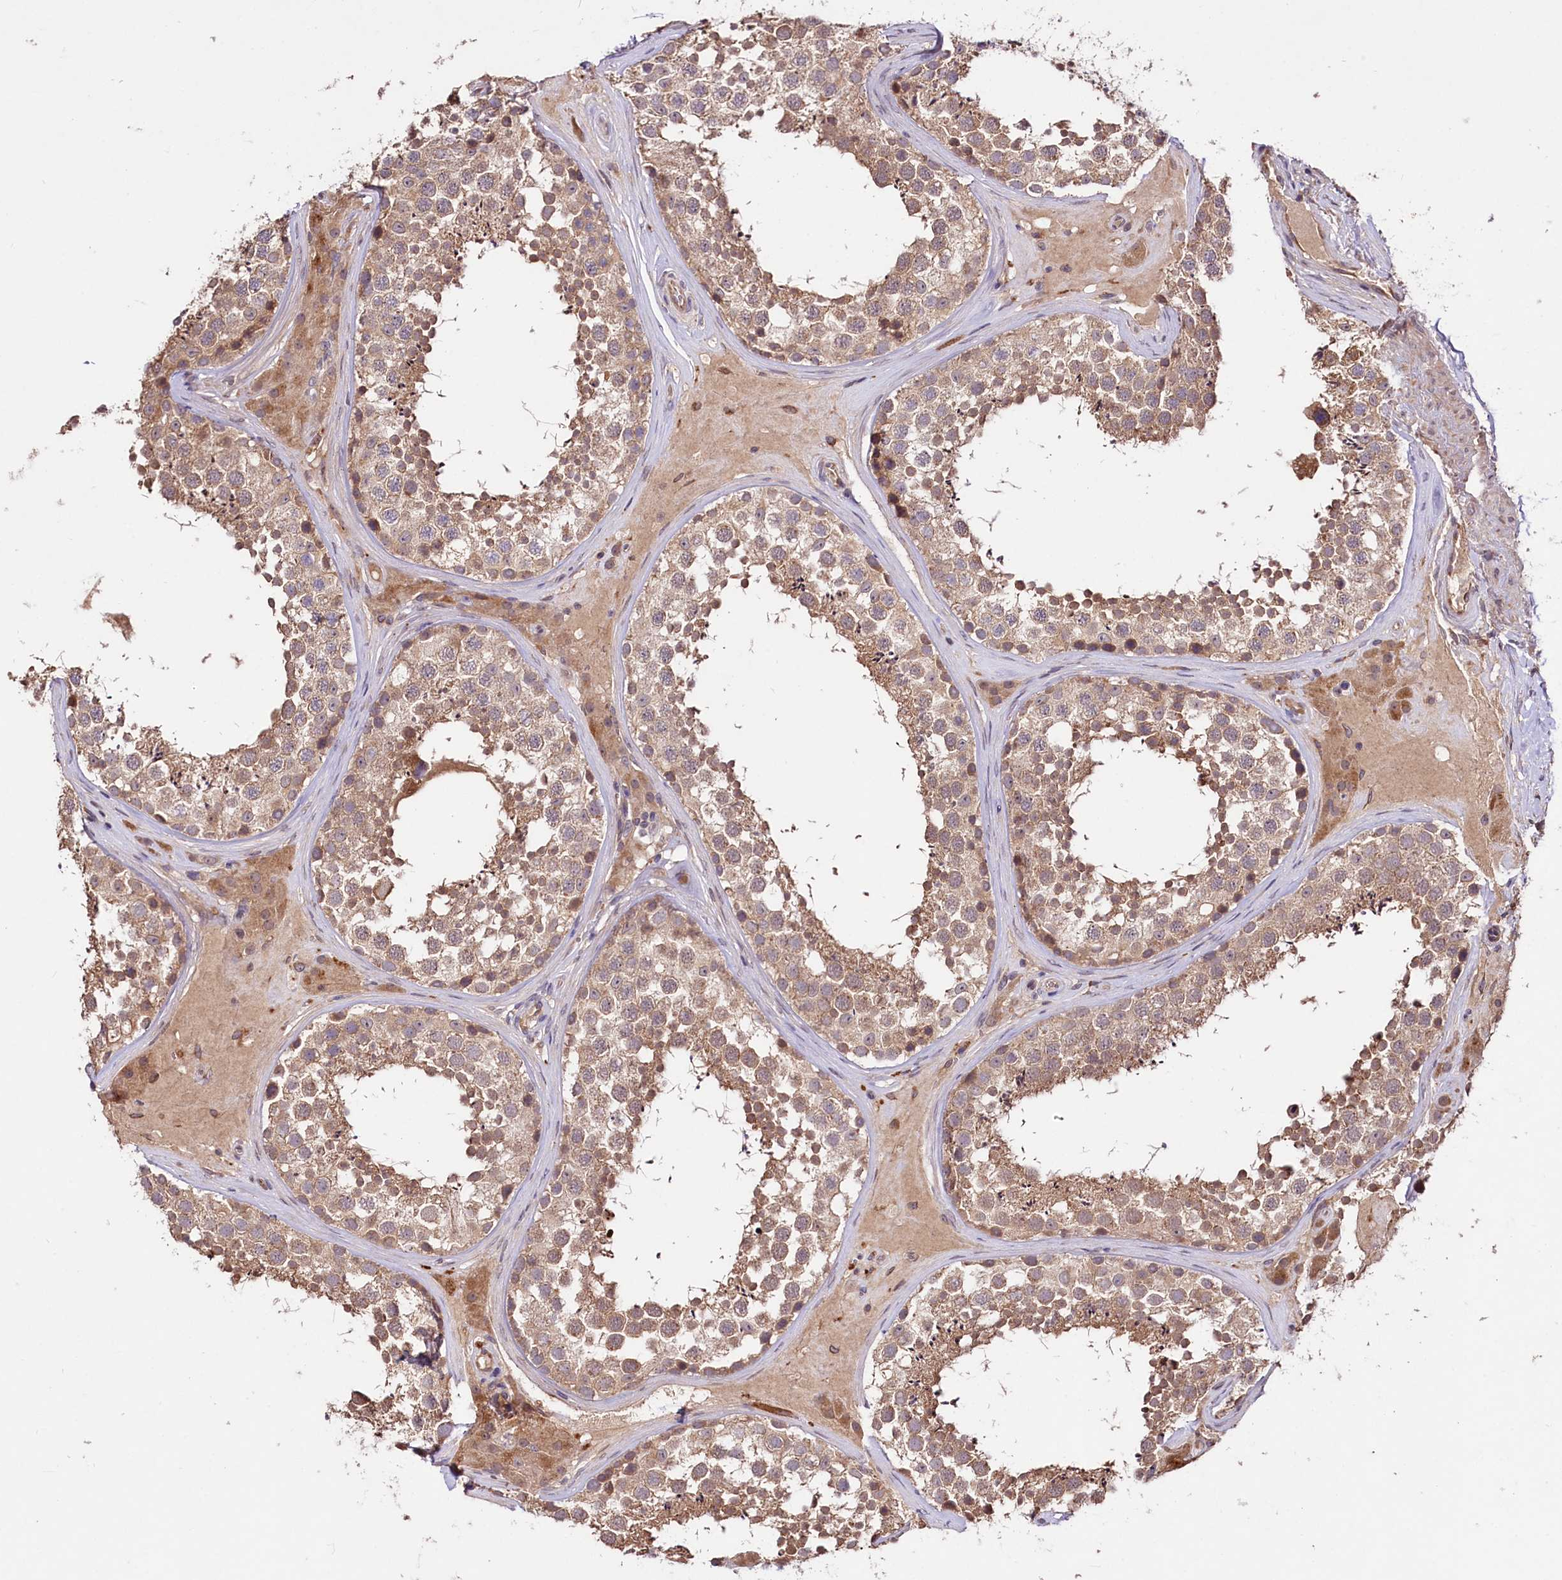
{"staining": {"intensity": "moderate", "quantity": ">75%", "location": "cytoplasmic/membranous"}, "tissue": "testis", "cell_type": "Cells in seminiferous ducts", "image_type": "normal", "snomed": [{"axis": "morphology", "description": "Normal tissue, NOS"}, {"axis": "topography", "description": "Testis"}], "caption": "The micrograph reveals immunohistochemical staining of benign testis. There is moderate cytoplasmic/membranous positivity is identified in approximately >75% of cells in seminiferous ducts. Ihc stains the protein of interest in brown and the nuclei are stained blue.", "gene": "TNPO3", "patient": {"sex": "male", "age": 46}}